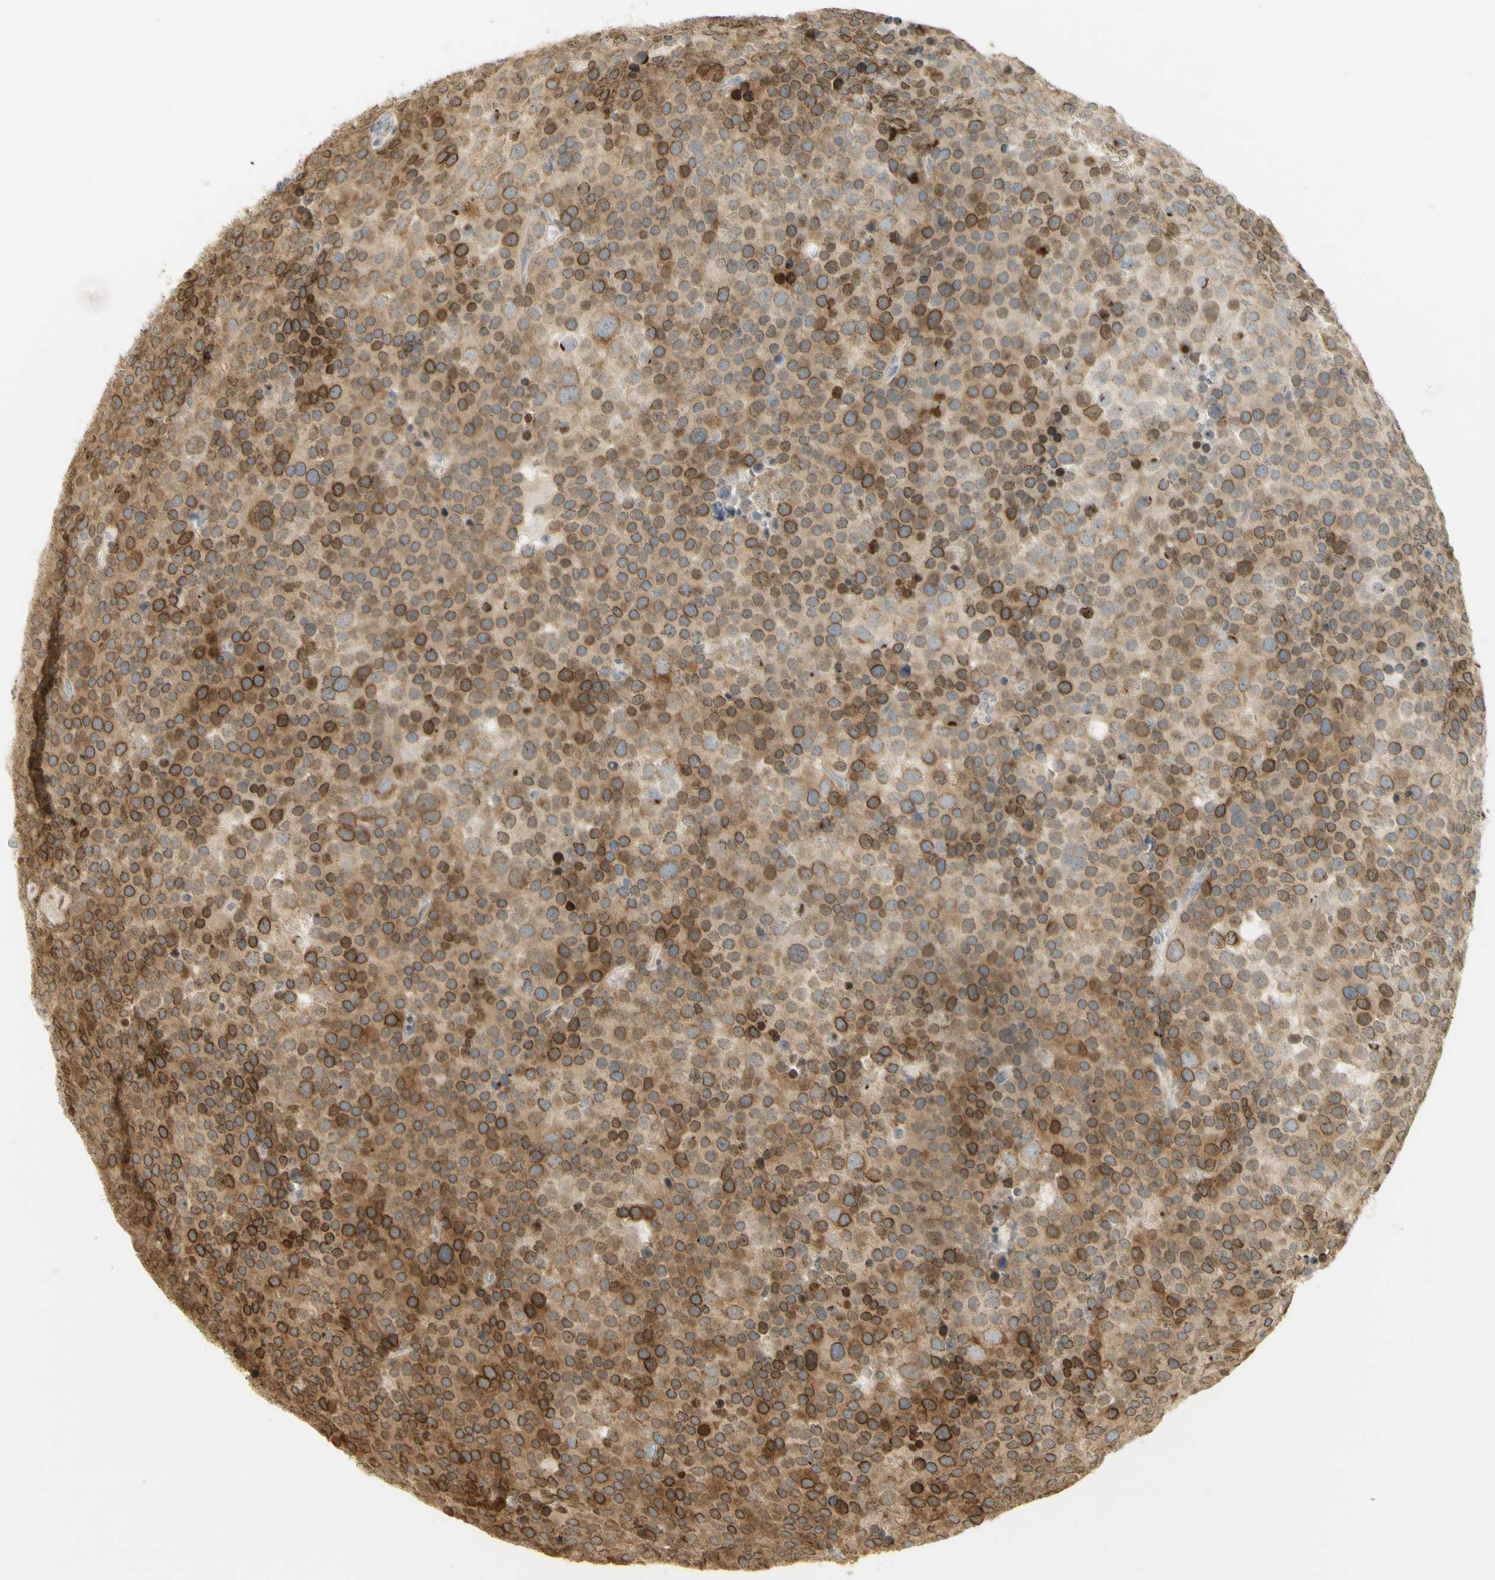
{"staining": {"intensity": "strong", "quantity": "25%-75%", "location": "cytoplasmic/membranous"}, "tissue": "testis cancer", "cell_type": "Tumor cells", "image_type": "cancer", "snomed": [{"axis": "morphology", "description": "Seminoma, NOS"}, {"axis": "topography", "description": "Testis"}], "caption": "High-magnification brightfield microscopy of testis cancer stained with DAB (brown) and counterstained with hematoxylin (blue). tumor cells exhibit strong cytoplasmic/membranous expression is identified in approximately25%-75% of cells. The staining was performed using DAB to visualize the protein expression in brown, while the nuclei were stained in blue with hematoxylin (Magnification: 20x).", "gene": "KIF11", "patient": {"sex": "male", "age": 71}}